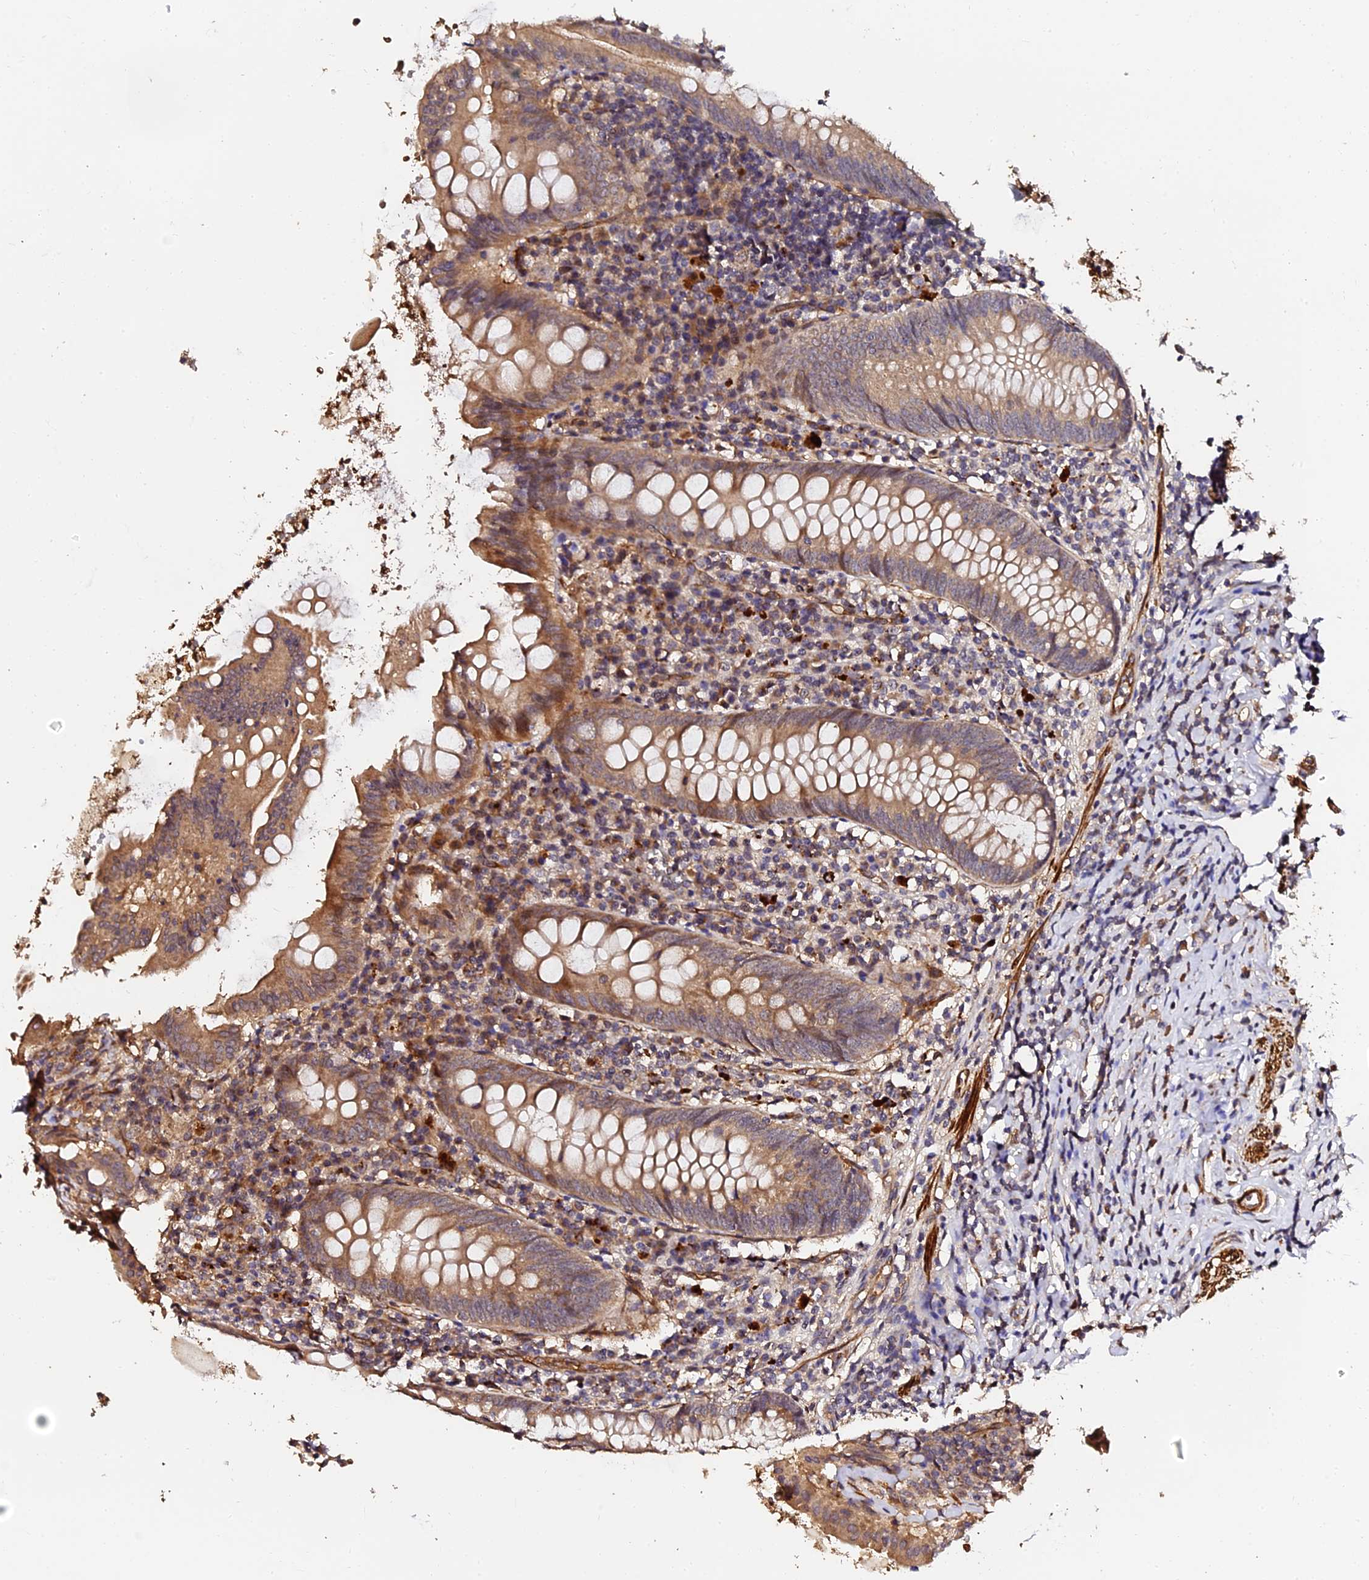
{"staining": {"intensity": "moderate", "quantity": ">75%", "location": "cytoplasmic/membranous"}, "tissue": "appendix", "cell_type": "Glandular cells", "image_type": "normal", "snomed": [{"axis": "morphology", "description": "Normal tissue, NOS"}, {"axis": "topography", "description": "Appendix"}], "caption": "Glandular cells exhibit moderate cytoplasmic/membranous positivity in approximately >75% of cells in unremarkable appendix.", "gene": "TDO2", "patient": {"sex": "female", "age": 54}}